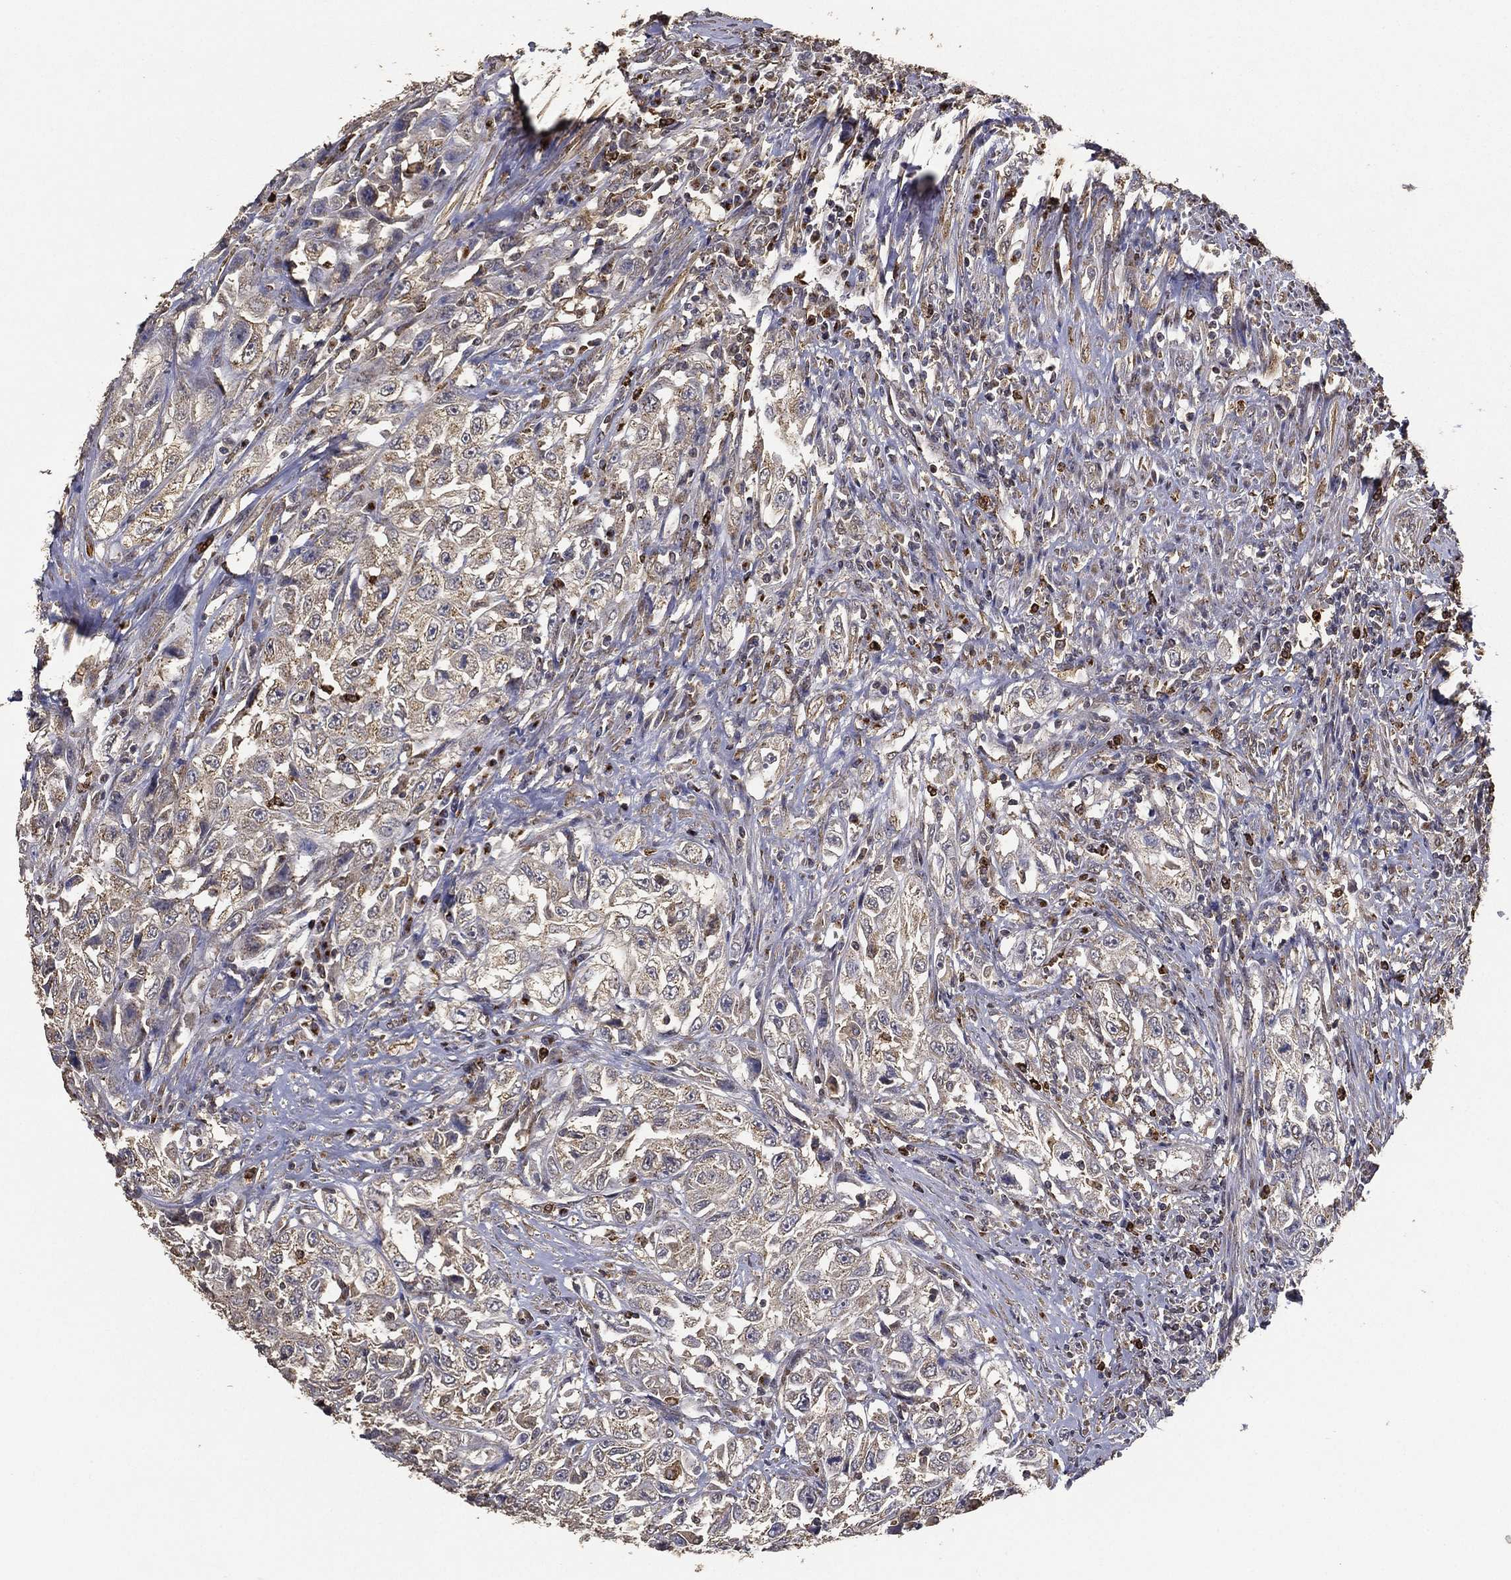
{"staining": {"intensity": "negative", "quantity": "none", "location": "none"}, "tissue": "urothelial cancer", "cell_type": "Tumor cells", "image_type": "cancer", "snomed": [{"axis": "morphology", "description": "Urothelial carcinoma, High grade"}, {"axis": "topography", "description": "Urinary bladder"}], "caption": "DAB immunohistochemical staining of human high-grade urothelial carcinoma shows no significant staining in tumor cells.", "gene": "GPR183", "patient": {"sex": "female", "age": 56}}